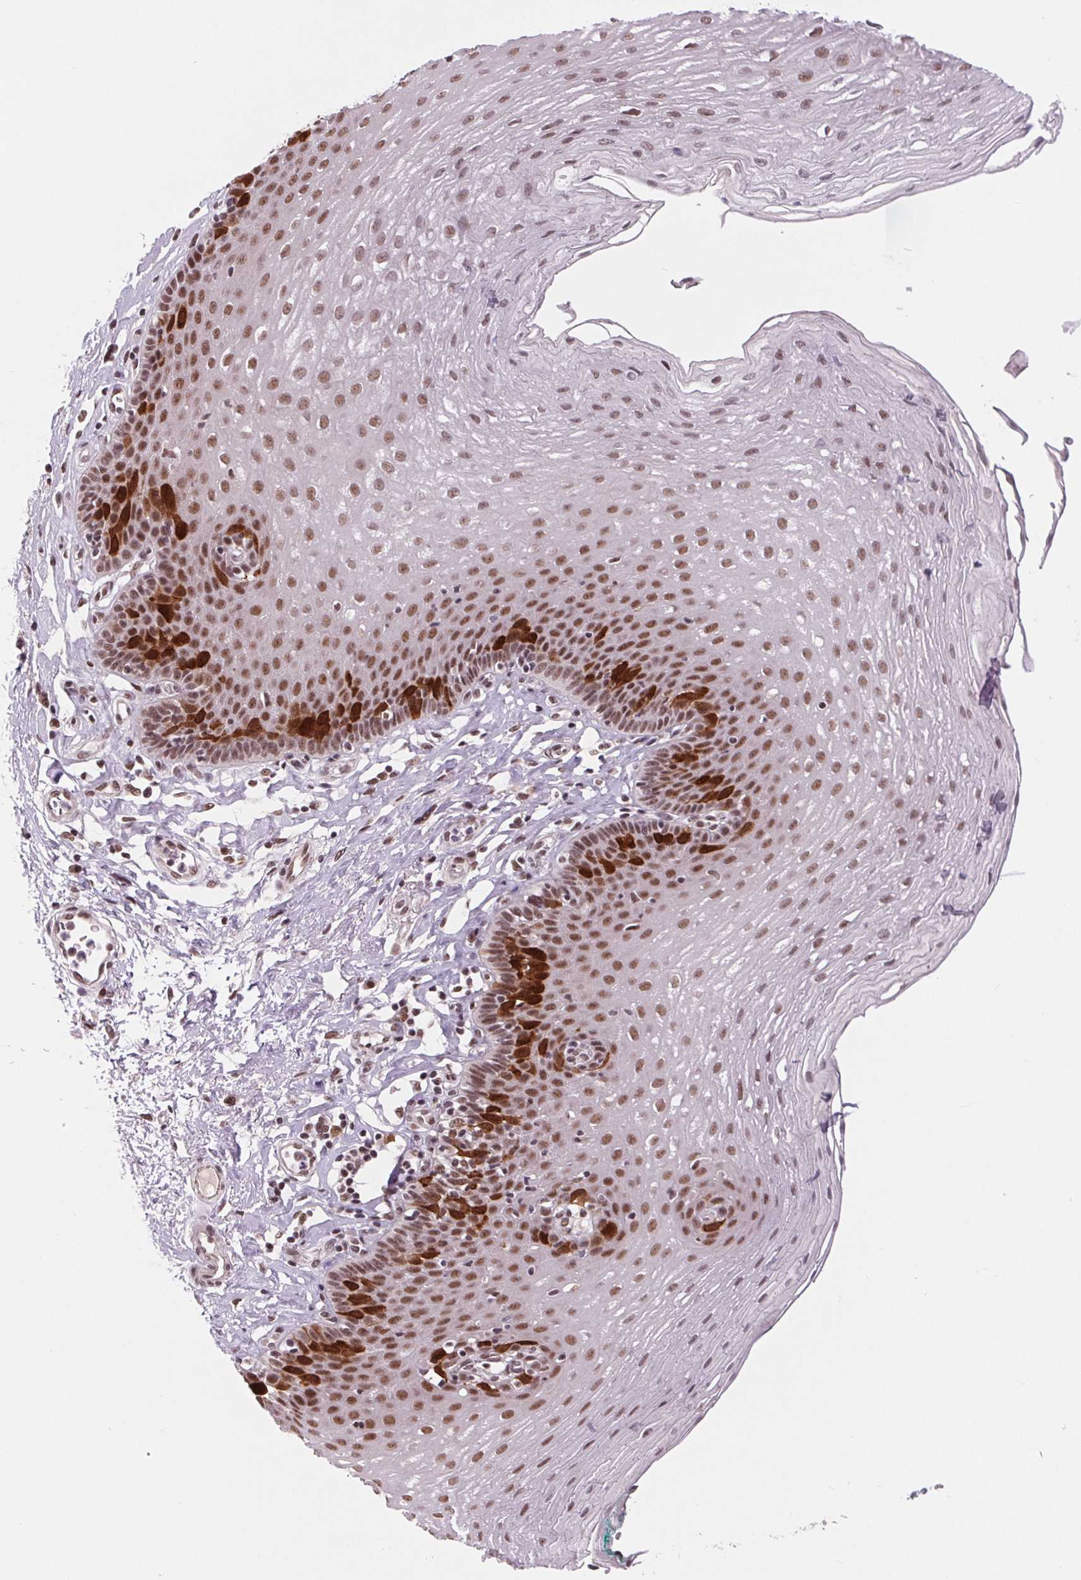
{"staining": {"intensity": "strong", "quantity": "25%-75%", "location": "cytoplasmic/membranous,nuclear"}, "tissue": "esophagus", "cell_type": "Squamous epithelial cells", "image_type": "normal", "snomed": [{"axis": "morphology", "description": "Normal tissue, NOS"}, {"axis": "topography", "description": "Esophagus"}], "caption": "This is a photomicrograph of IHC staining of normal esophagus, which shows strong expression in the cytoplasmic/membranous,nuclear of squamous epithelial cells.", "gene": "CD2BP2", "patient": {"sex": "female", "age": 81}}